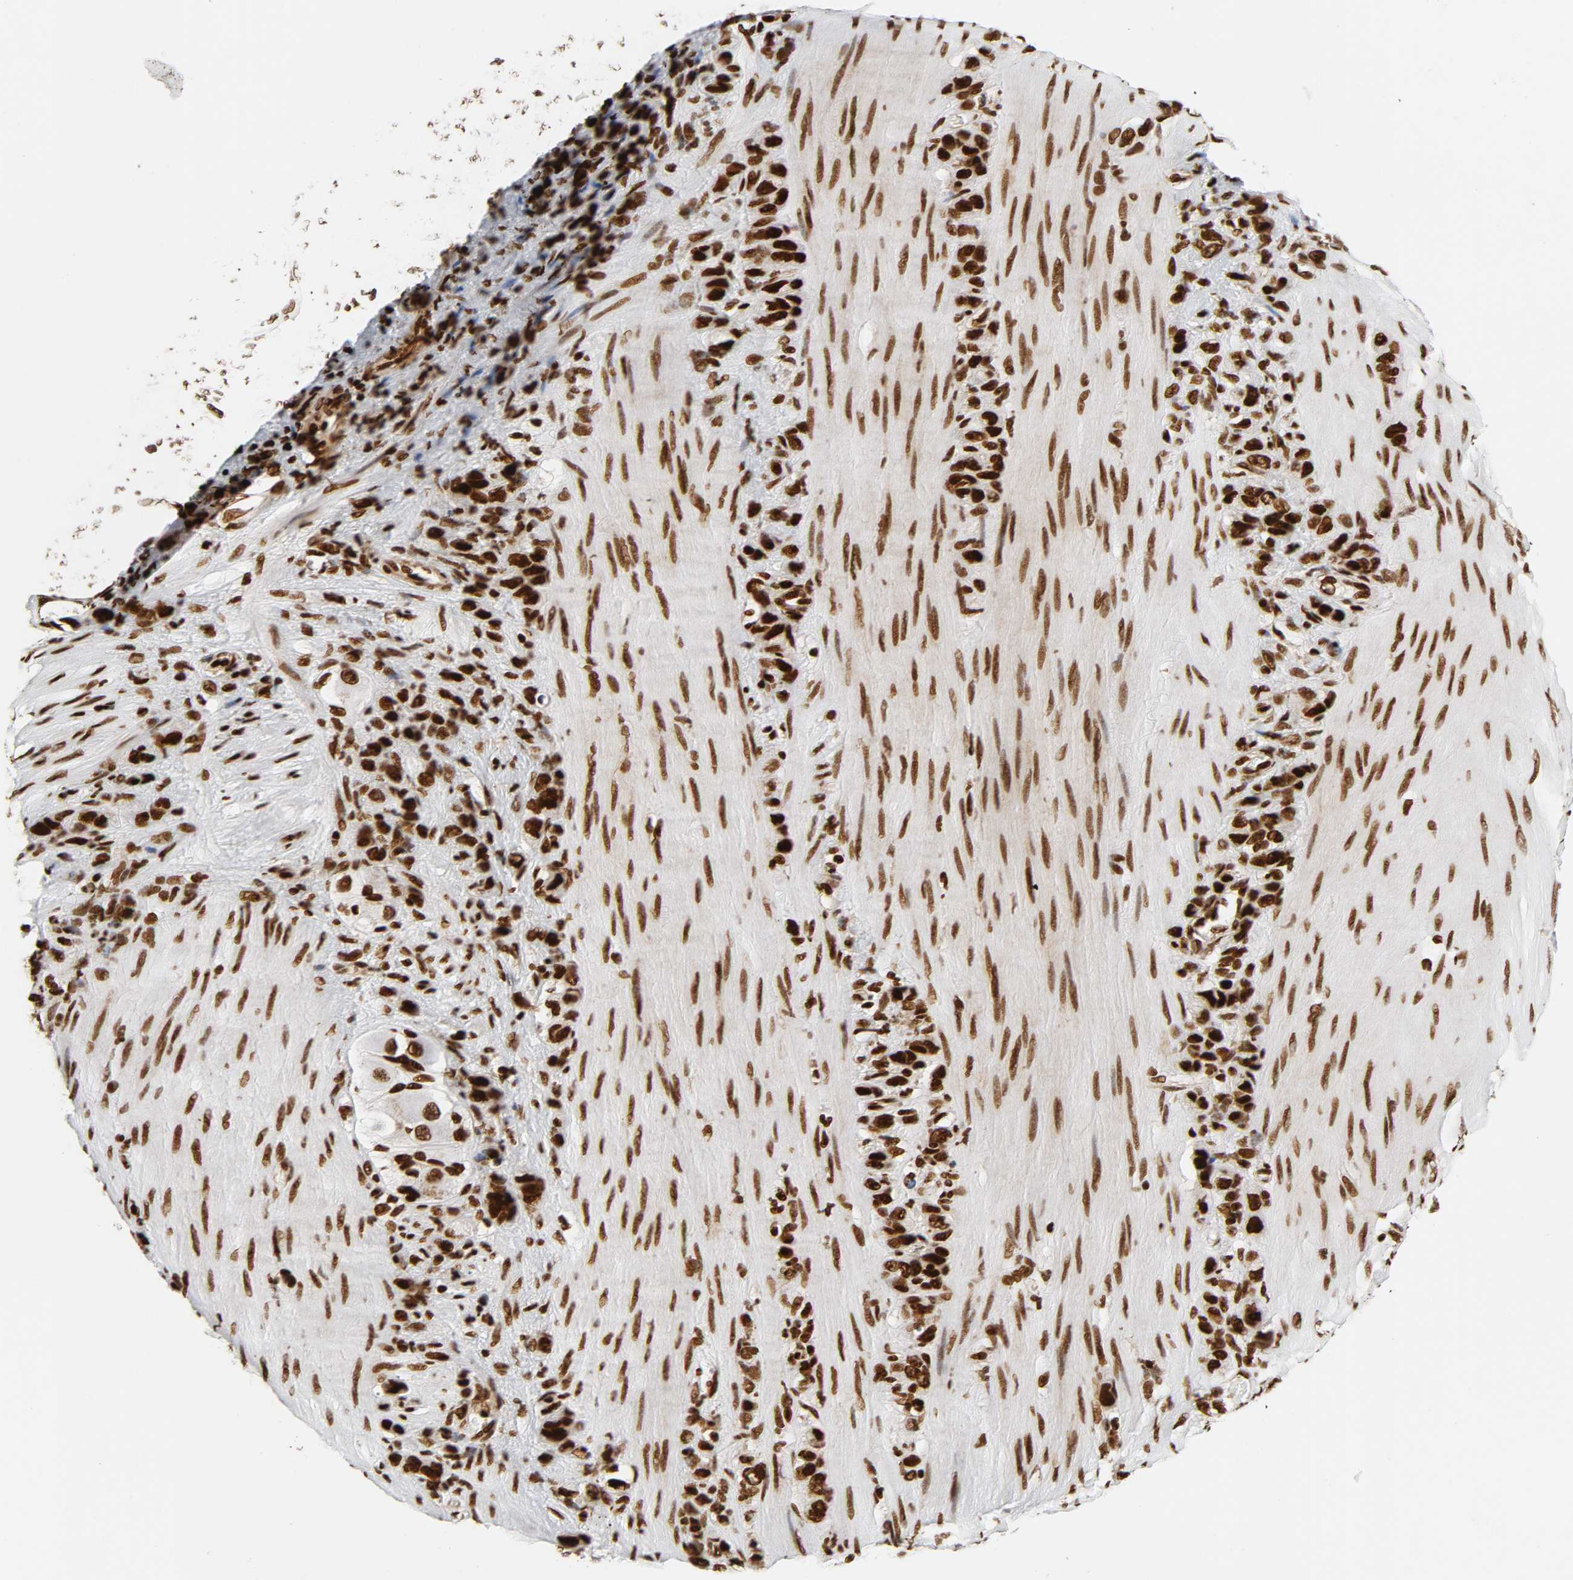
{"staining": {"intensity": "strong", "quantity": ">75%", "location": "nuclear"}, "tissue": "stomach cancer", "cell_type": "Tumor cells", "image_type": "cancer", "snomed": [{"axis": "morphology", "description": "Normal tissue, NOS"}, {"axis": "morphology", "description": "Adenocarcinoma, NOS"}, {"axis": "morphology", "description": "Adenocarcinoma, High grade"}, {"axis": "topography", "description": "Stomach, upper"}, {"axis": "topography", "description": "Stomach"}], "caption": "The photomicrograph exhibits immunohistochemical staining of adenocarcinoma (high-grade) (stomach). There is strong nuclear positivity is present in approximately >75% of tumor cells. The staining was performed using DAB, with brown indicating positive protein expression. Nuclei are stained blue with hematoxylin.", "gene": "NFYB", "patient": {"sex": "female", "age": 65}}